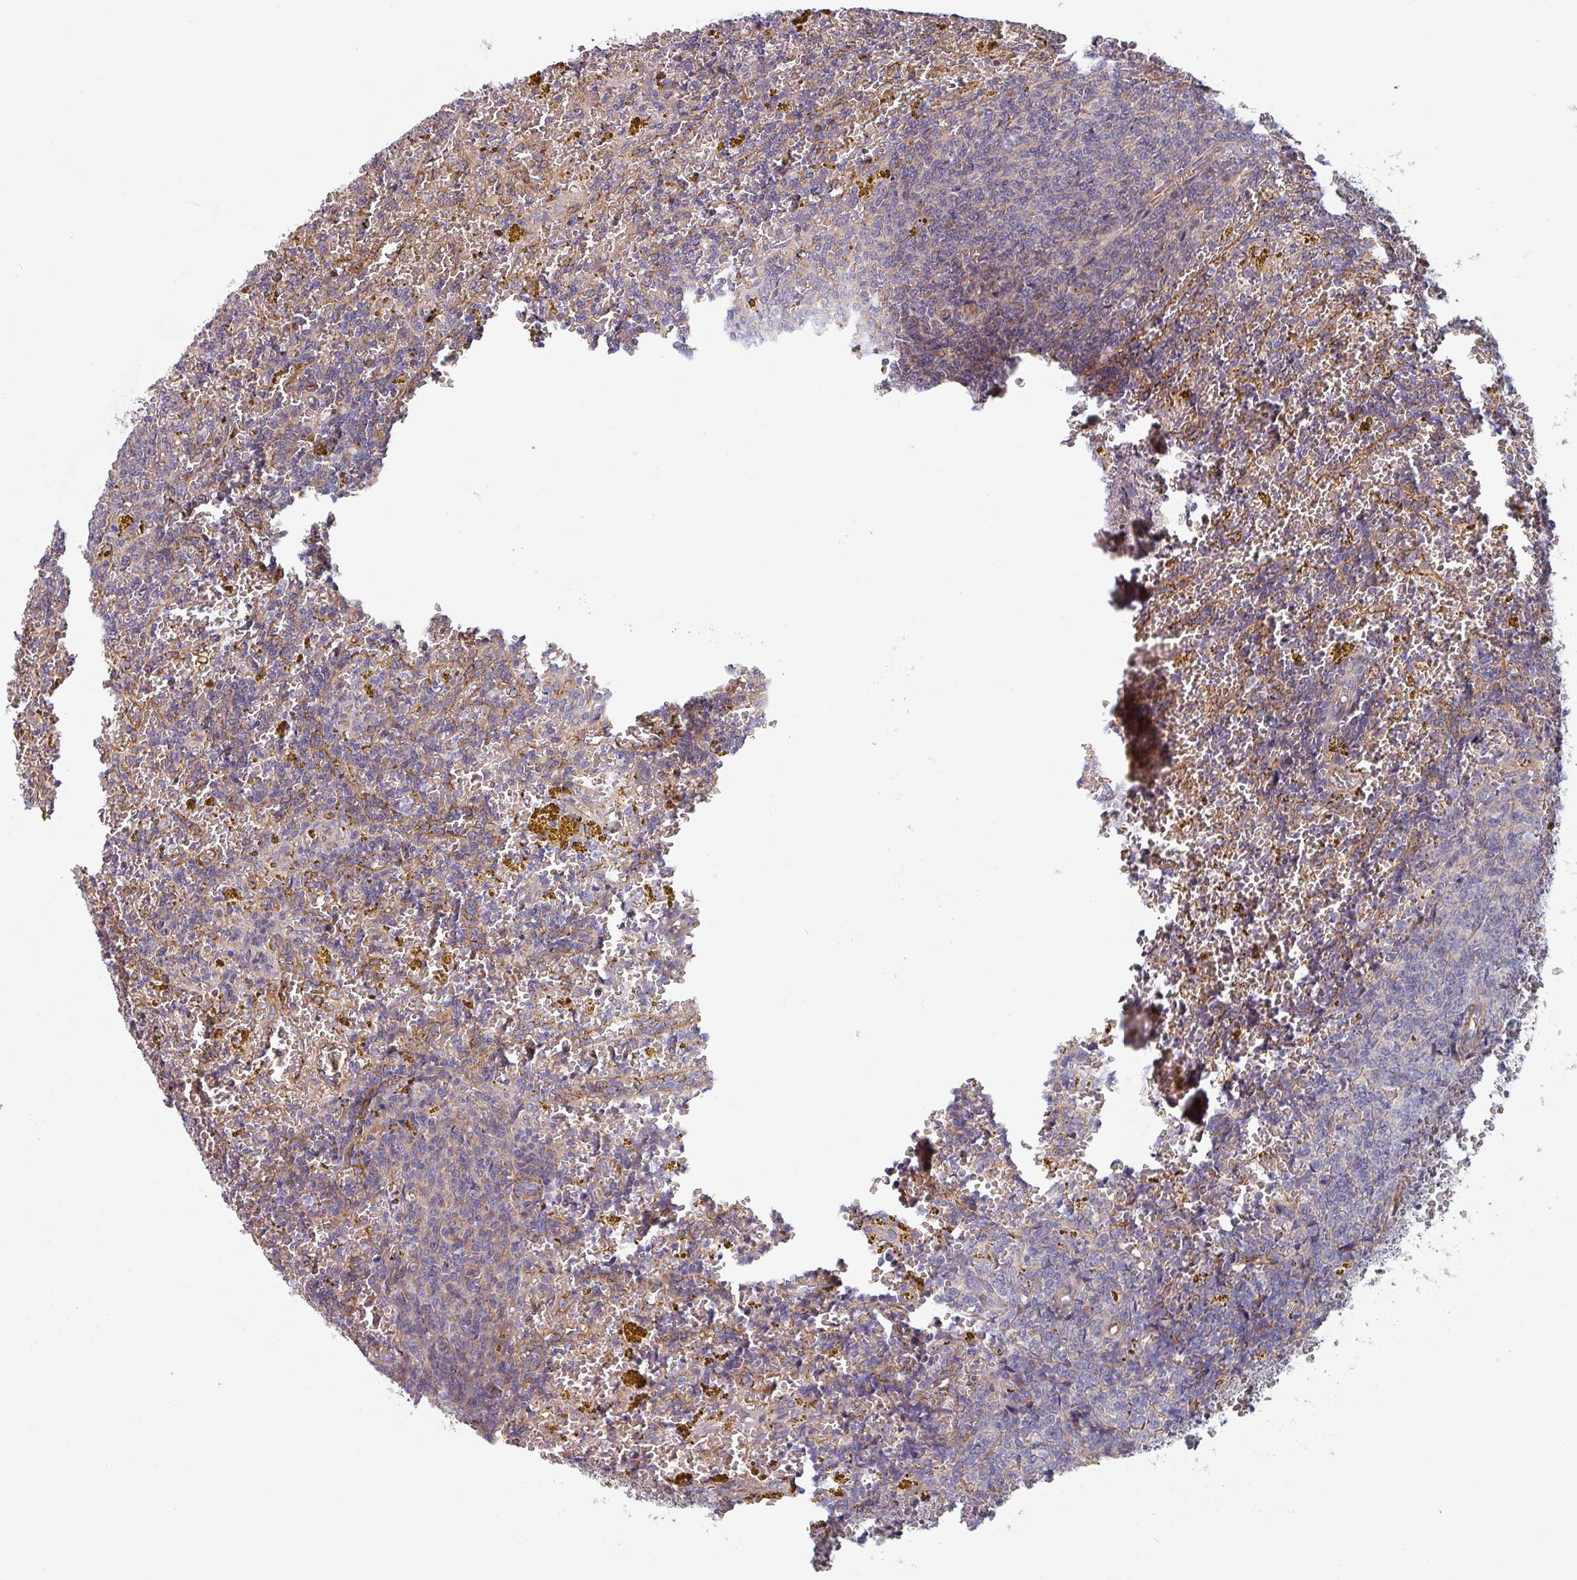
{"staining": {"intensity": "negative", "quantity": "none", "location": "none"}, "tissue": "lymphoma", "cell_type": "Tumor cells", "image_type": "cancer", "snomed": [{"axis": "morphology", "description": "Malignant lymphoma, non-Hodgkin's type, Low grade"}, {"axis": "topography", "description": "Spleen"}, {"axis": "topography", "description": "Lymph node"}], "caption": "Low-grade malignant lymphoma, non-Hodgkin's type was stained to show a protein in brown. There is no significant staining in tumor cells.", "gene": "C4BPB", "patient": {"sex": "female", "age": 66}}